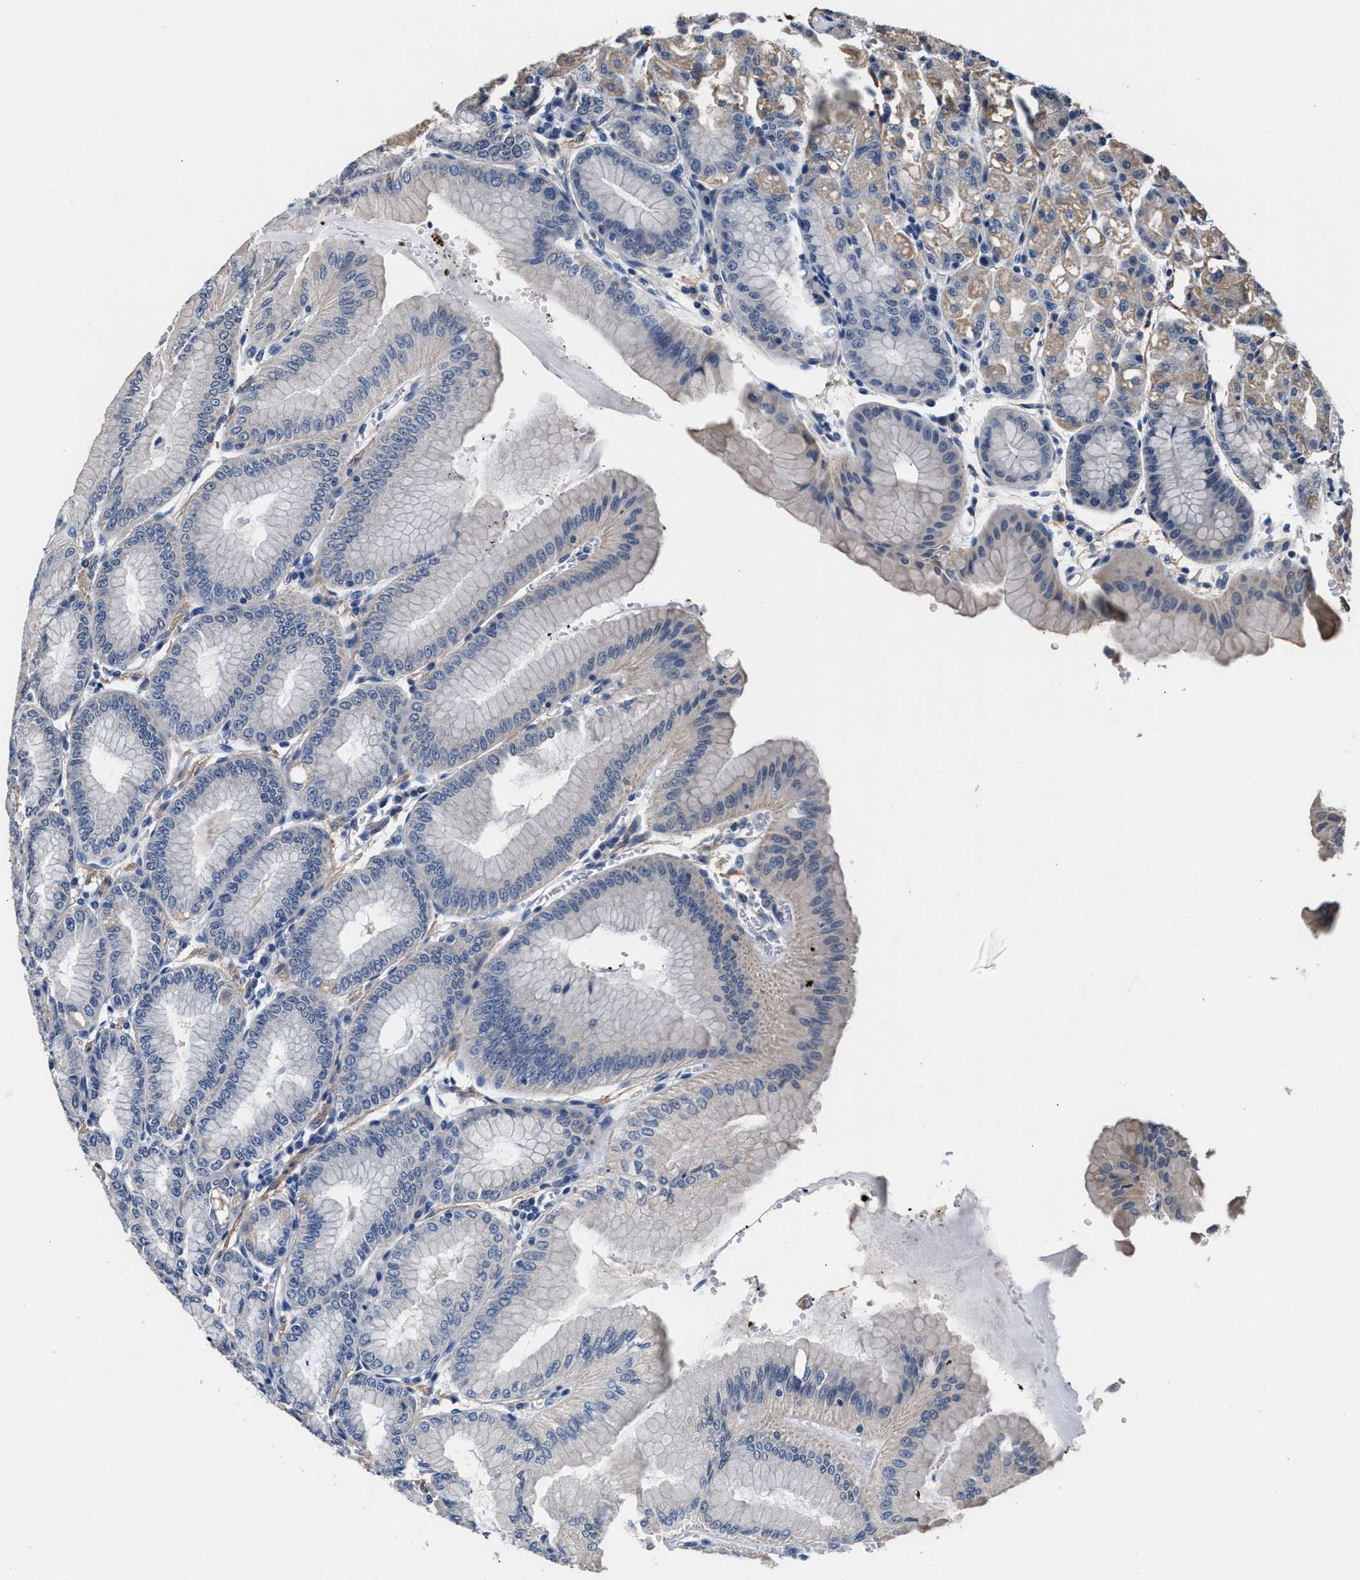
{"staining": {"intensity": "weak", "quantity": "<25%", "location": "cytoplasmic/membranous"}, "tissue": "stomach", "cell_type": "Glandular cells", "image_type": "normal", "snomed": [{"axis": "morphology", "description": "Normal tissue, NOS"}, {"axis": "topography", "description": "Stomach, lower"}], "caption": "This image is of benign stomach stained with immunohistochemistry (IHC) to label a protein in brown with the nuclei are counter-stained blue. There is no expression in glandular cells.", "gene": "MYH3", "patient": {"sex": "male", "age": 71}}